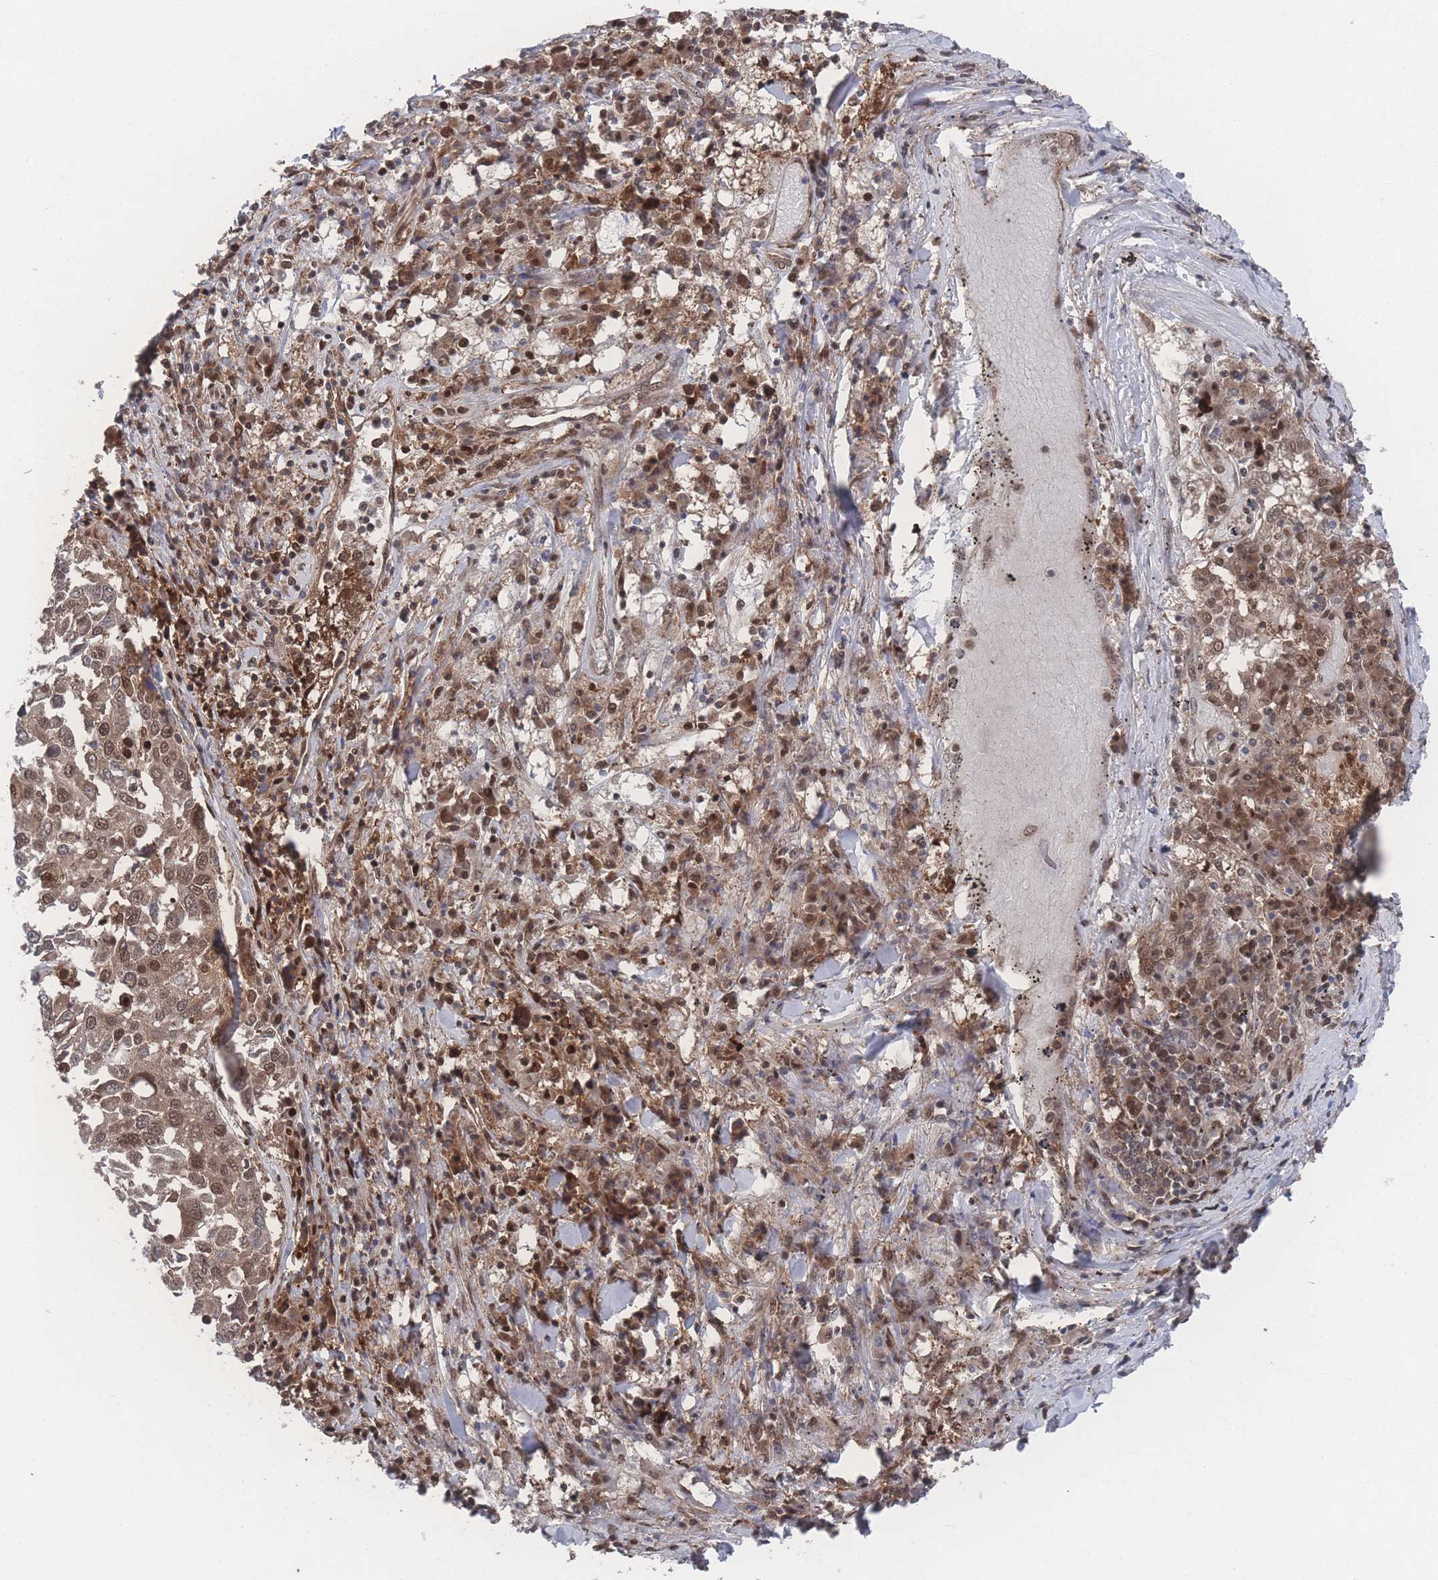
{"staining": {"intensity": "moderate", "quantity": ">75%", "location": "nuclear"}, "tissue": "lung cancer", "cell_type": "Tumor cells", "image_type": "cancer", "snomed": [{"axis": "morphology", "description": "Squamous cell carcinoma, NOS"}, {"axis": "topography", "description": "Lung"}], "caption": "This is a micrograph of immunohistochemistry staining of lung cancer (squamous cell carcinoma), which shows moderate expression in the nuclear of tumor cells.", "gene": "PSMA1", "patient": {"sex": "male", "age": 65}}